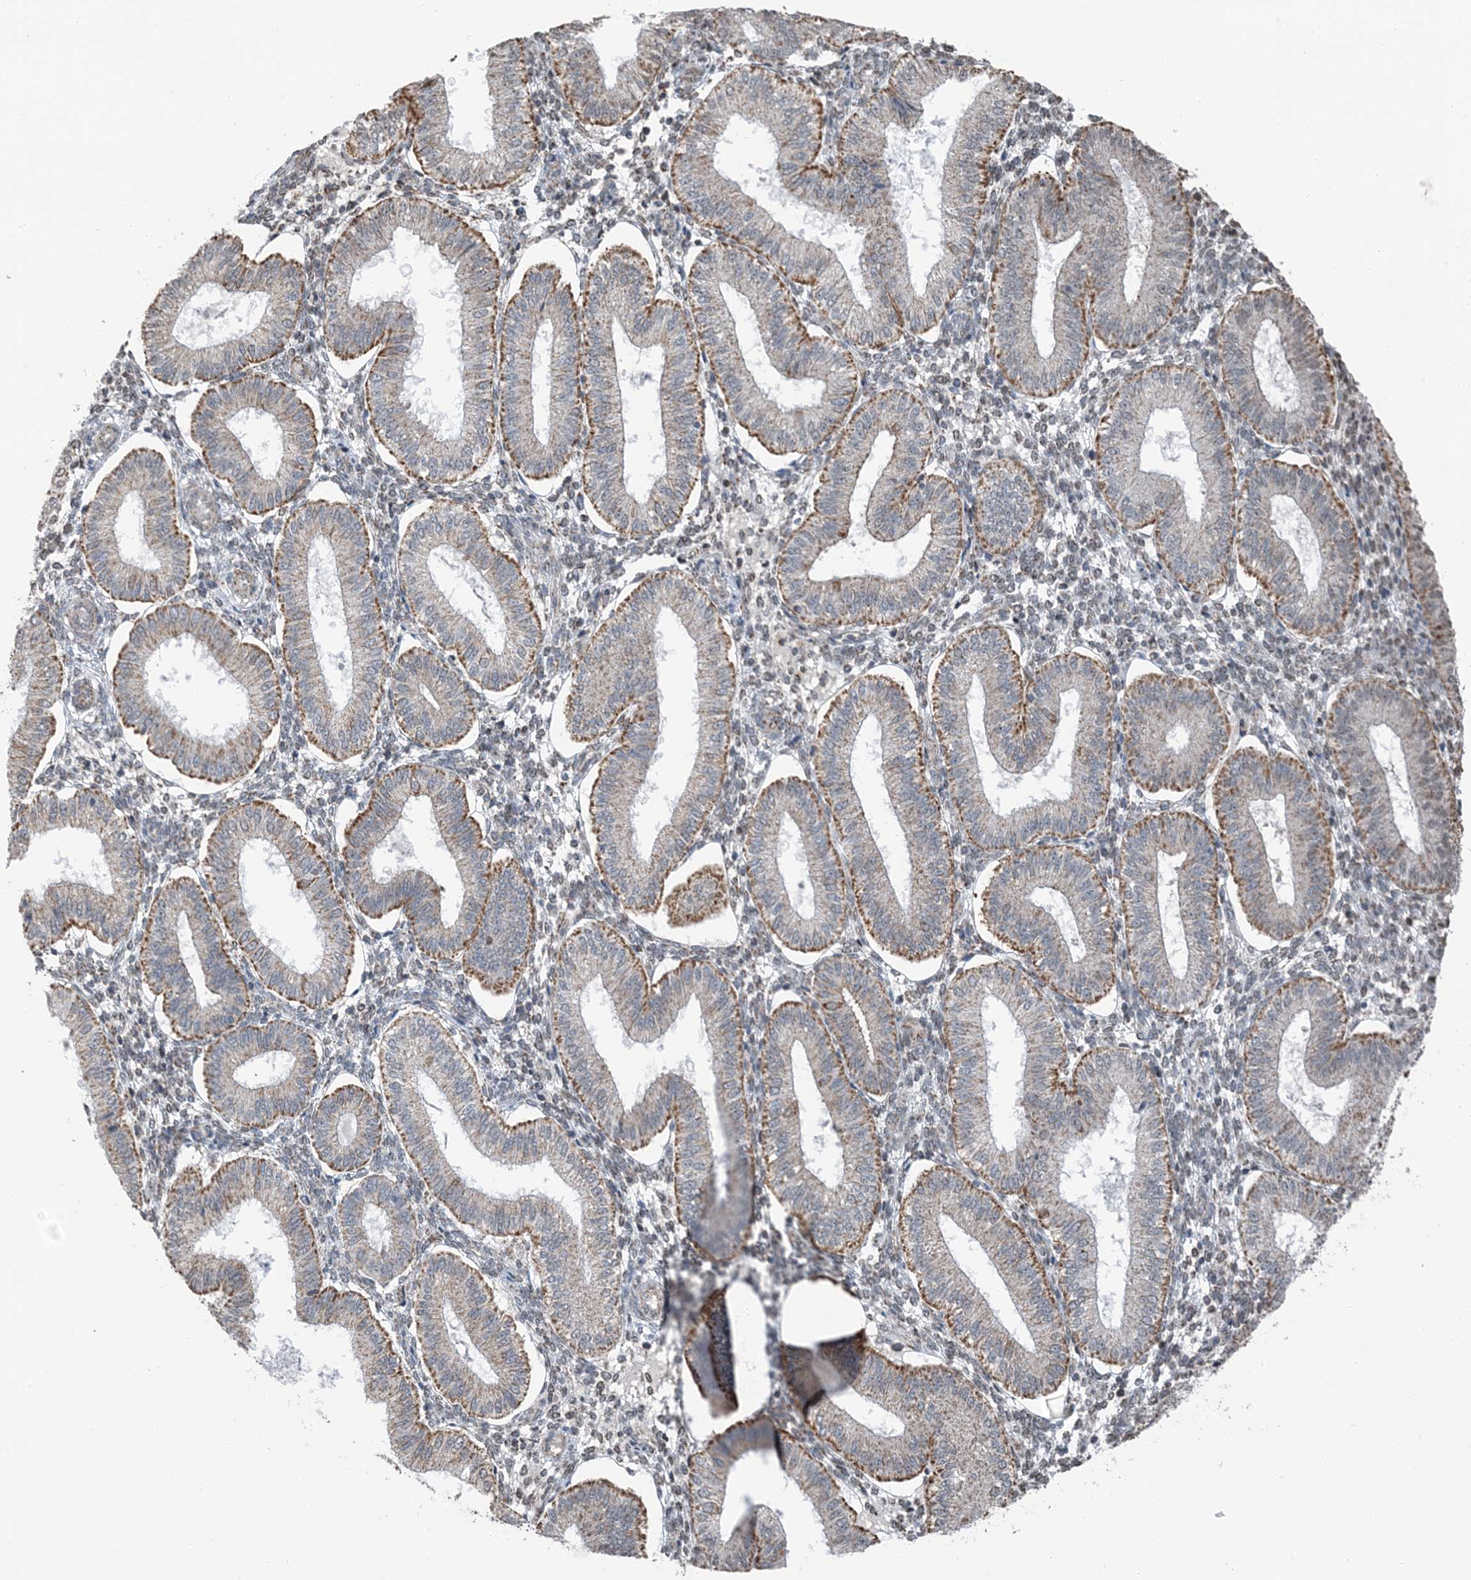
{"staining": {"intensity": "negative", "quantity": "none", "location": "none"}, "tissue": "endometrium", "cell_type": "Cells in endometrial stroma", "image_type": "normal", "snomed": [{"axis": "morphology", "description": "Normal tissue, NOS"}, {"axis": "topography", "description": "Endometrium"}], "caption": "DAB immunohistochemical staining of benign human endometrium reveals no significant expression in cells in endometrial stroma. (DAB (3,3'-diaminobenzidine) immunohistochemistry visualized using brightfield microscopy, high magnification).", "gene": "PILRB", "patient": {"sex": "female", "age": 39}}